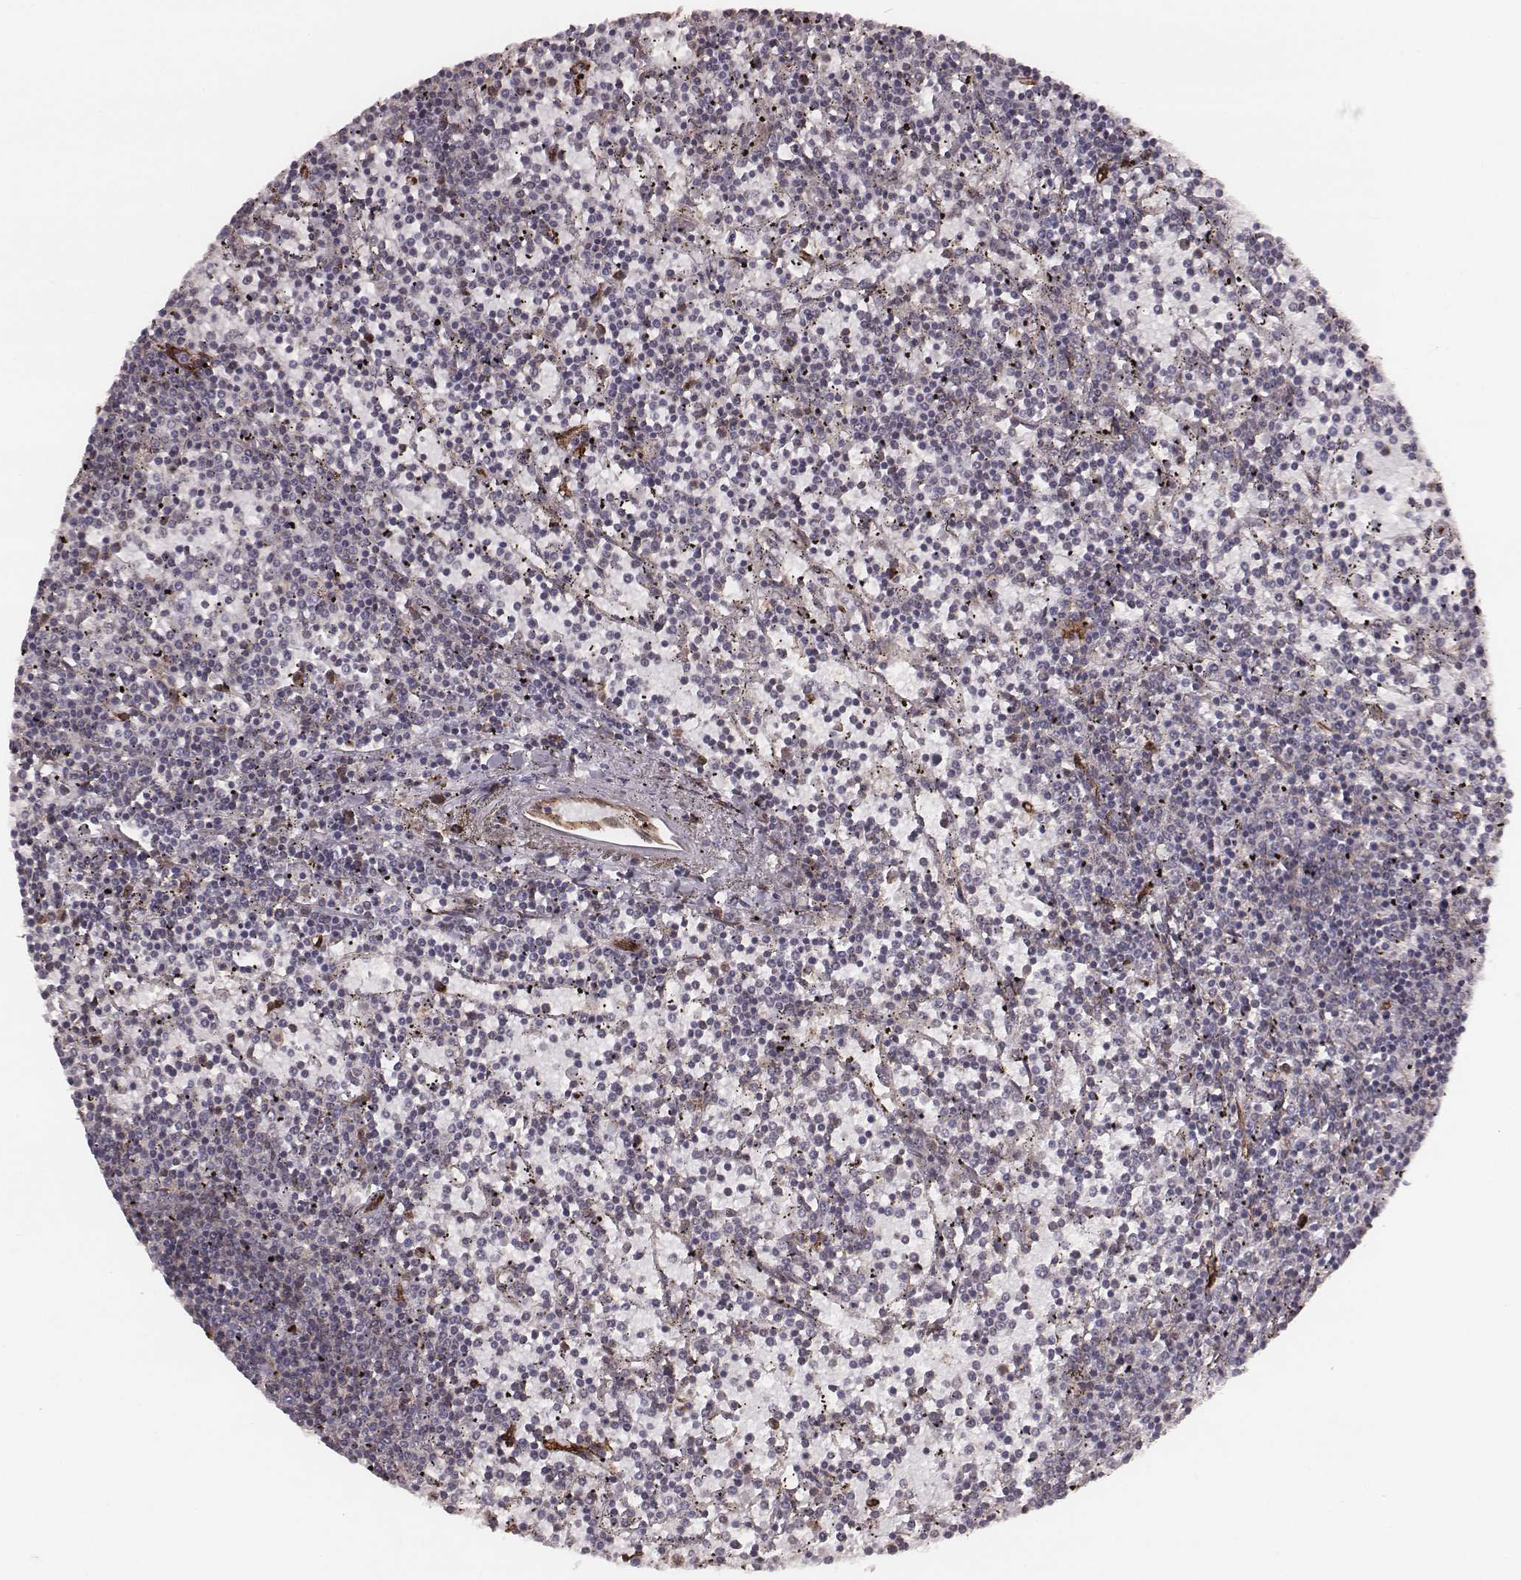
{"staining": {"intensity": "negative", "quantity": "none", "location": "none"}, "tissue": "lymphoma", "cell_type": "Tumor cells", "image_type": "cancer", "snomed": [{"axis": "morphology", "description": "Malignant lymphoma, non-Hodgkin's type, Low grade"}, {"axis": "topography", "description": "Spleen"}], "caption": "Protein analysis of lymphoma demonstrates no significant expression in tumor cells. (IHC, brightfield microscopy, high magnification).", "gene": "PALMD", "patient": {"sex": "female", "age": 77}}